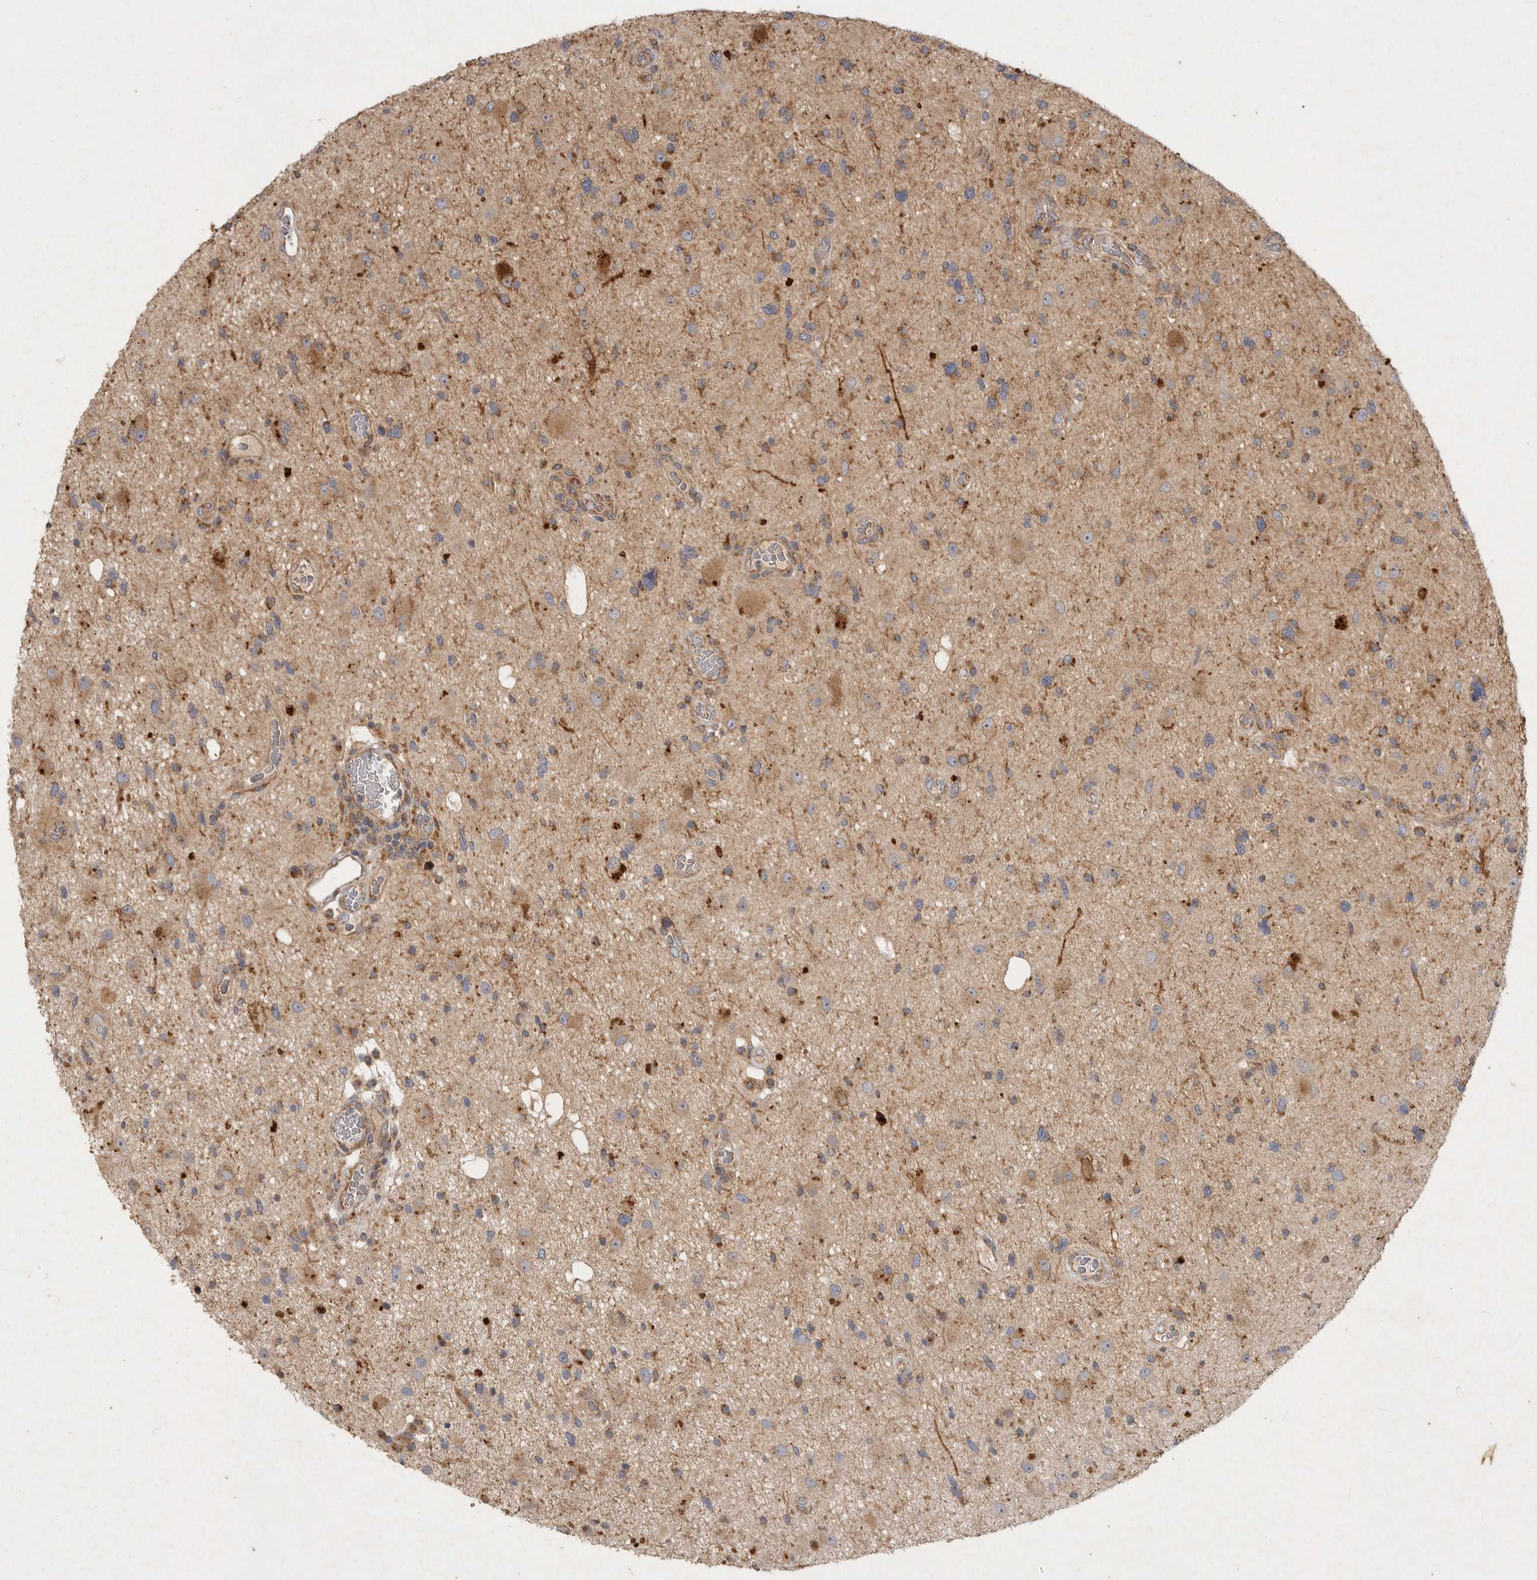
{"staining": {"intensity": "moderate", "quantity": ">75%", "location": "cytoplasmic/membranous"}, "tissue": "glioma", "cell_type": "Tumor cells", "image_type": "cancer", "snomed": [{"axis": "morphology", "description": "Glioma, malignant, High grade"}, {"axis": "topography", "description": "Brain"}], "caption": "Glioma tissue exhibits moderate cytoplasmic/membranous expression in approximately >75% of tumor cells", "gene": "MRPL41", "patient": {"sex": "male", "age": 33}}